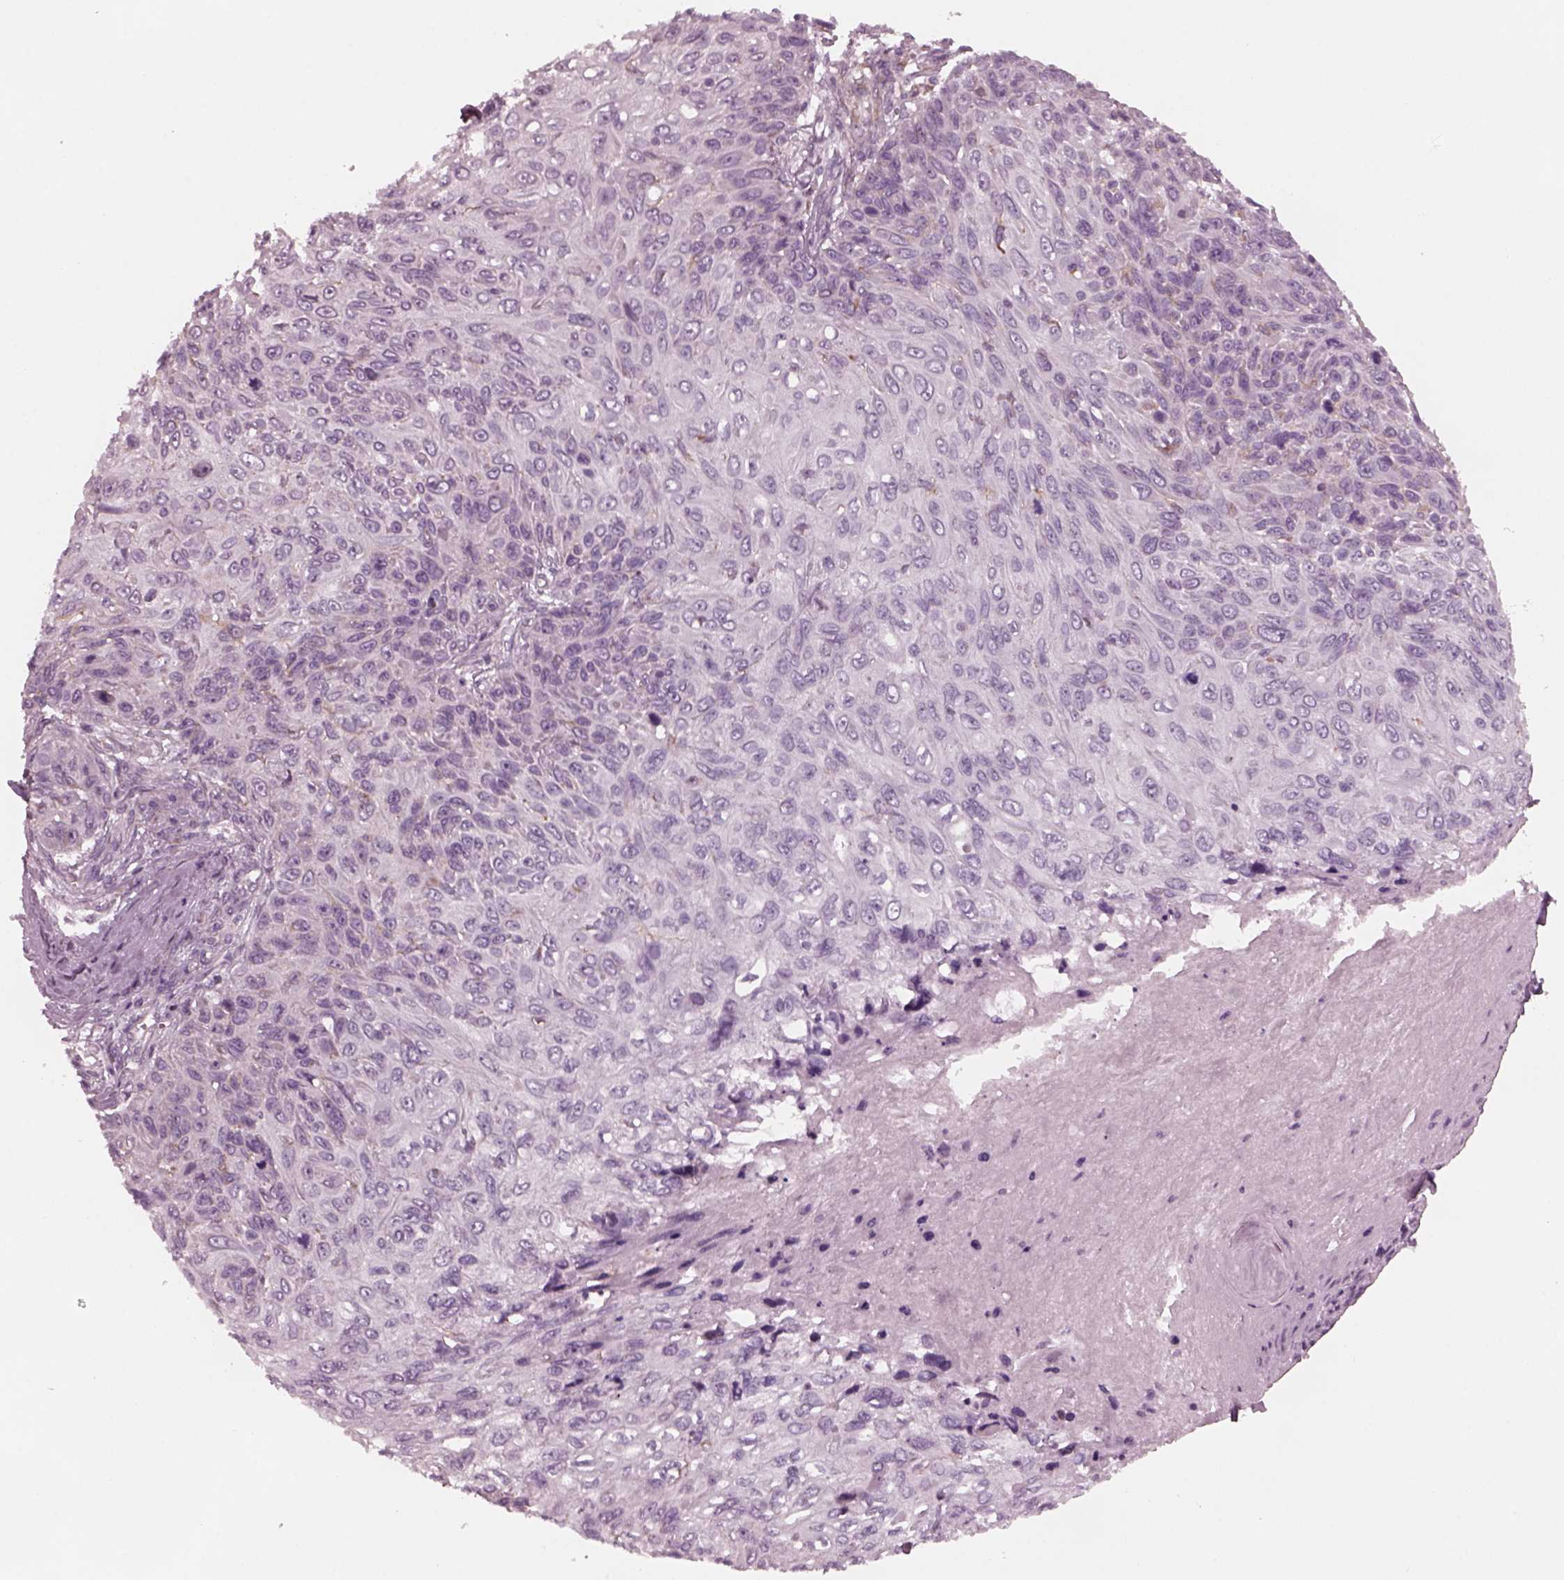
{"staining": {"intensity": "weak", "quantity": "<25%", "location": "cytoplasmic/membranous"}, "tissue": "skin cancer", "cell_type": "Tumor cells", "image_type": "cancer", "snomed": [{"axis": "morphology", "description": "Squamous cell carcinoma, NOS"}, {"axis": "topography", "description": "Skin"}], "caption": "This is an IHC photomicrograph of human skin cancer (squamous cell carcinoma). There is no positivity in tumor cells.", "gene": "CELSR3", "patient": {"sex": "male", "age": 92}}